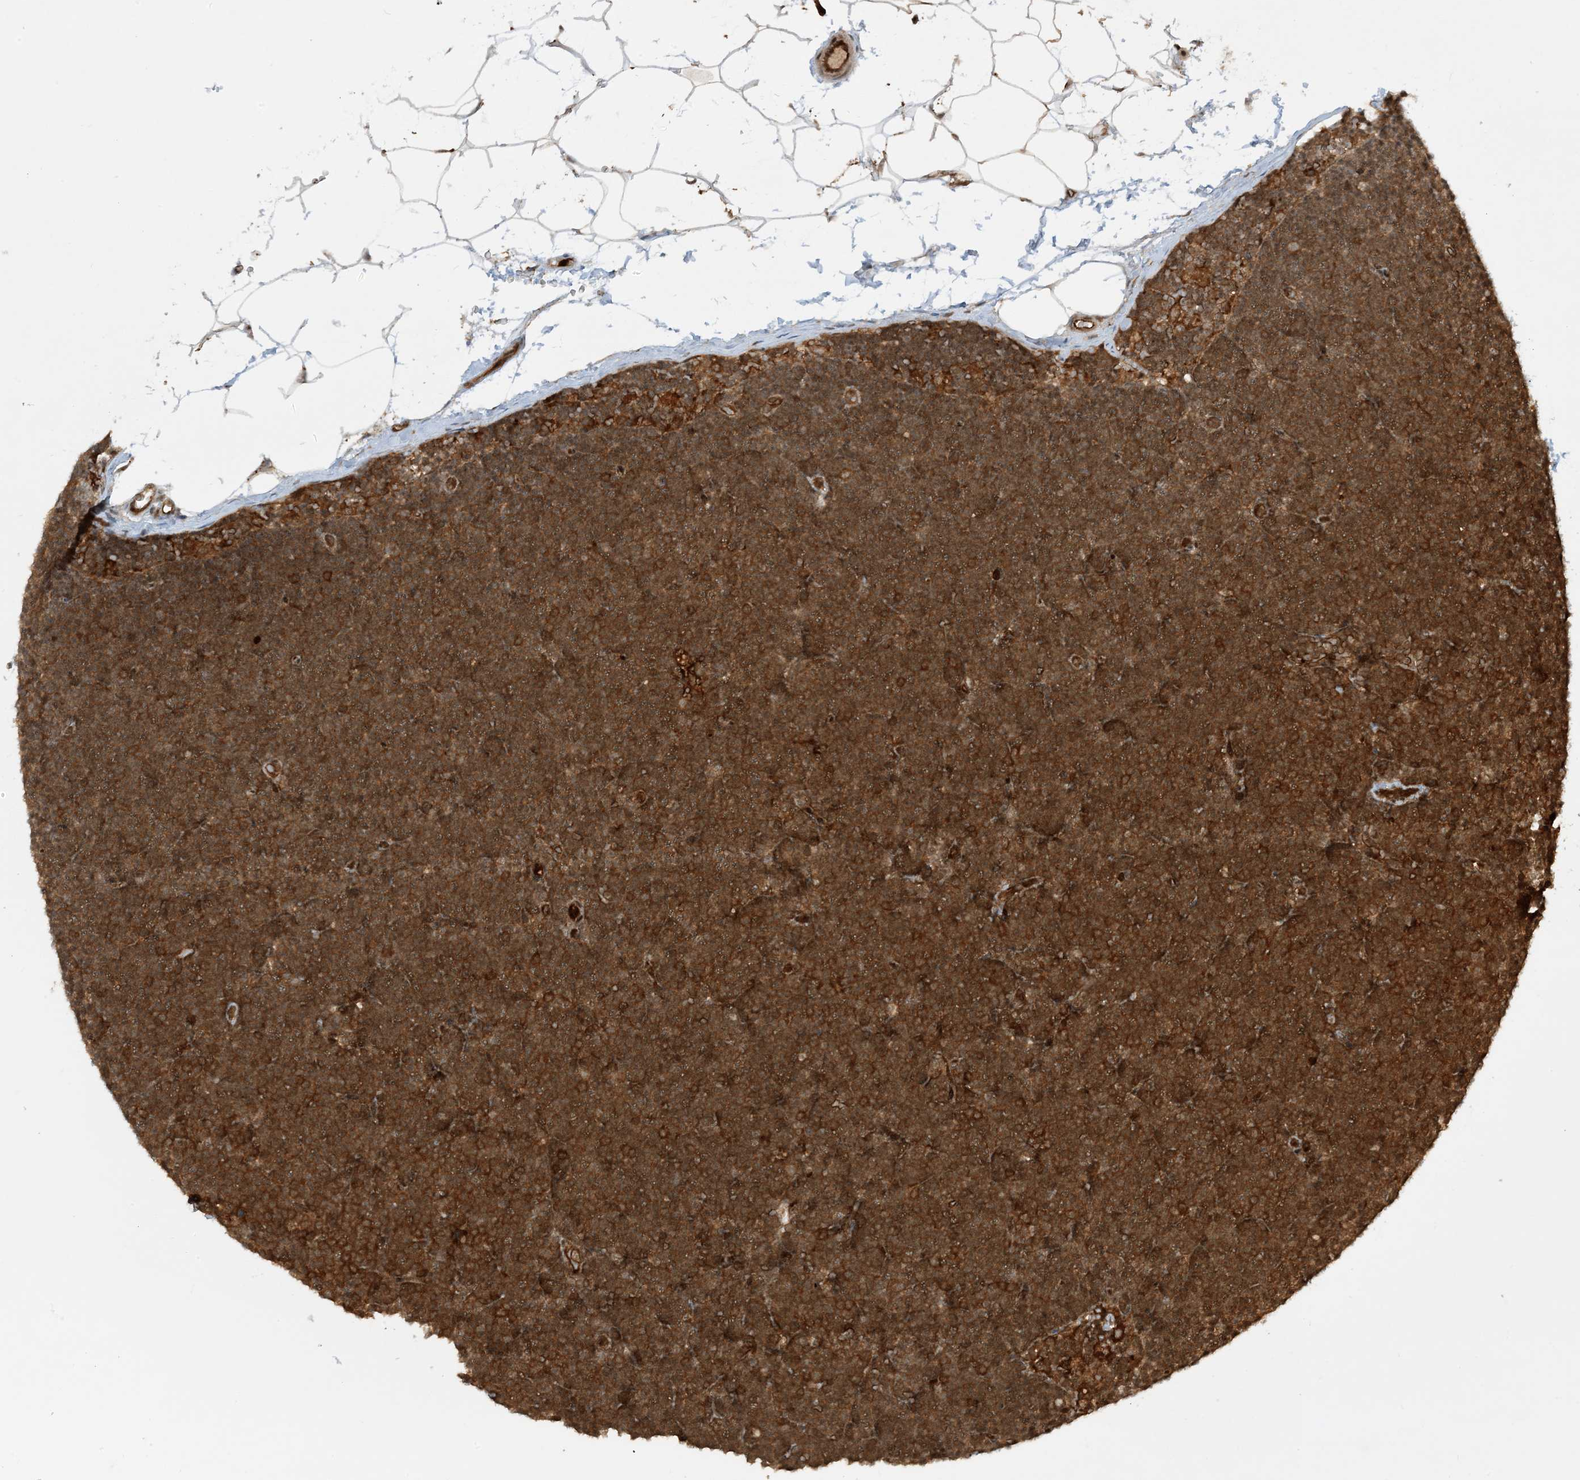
{"staining": {"intensity": "strong", "quantity": ">75%", "location": "cytoplasmic/membranous"}, "tissue": "lymphoma", "cell_type": "Tumor cells", "image_type": "cancer", "snomed": [{"axis": "morphology", "description": "Malignant lymphoma, non-Hodgkin's type, Low grade"}, {"axis": "topography", "description": "Lymph node"}], "caption": "Brown immunohistochemical staining in human low-grade malignant lymphoma, non-Hodgkin's type reveals strong cytoplasmic/membranous staining in approximately >75% of tumor cells.", "gene": "CERT1", "patient": {"sex": "female", "age": 53}}